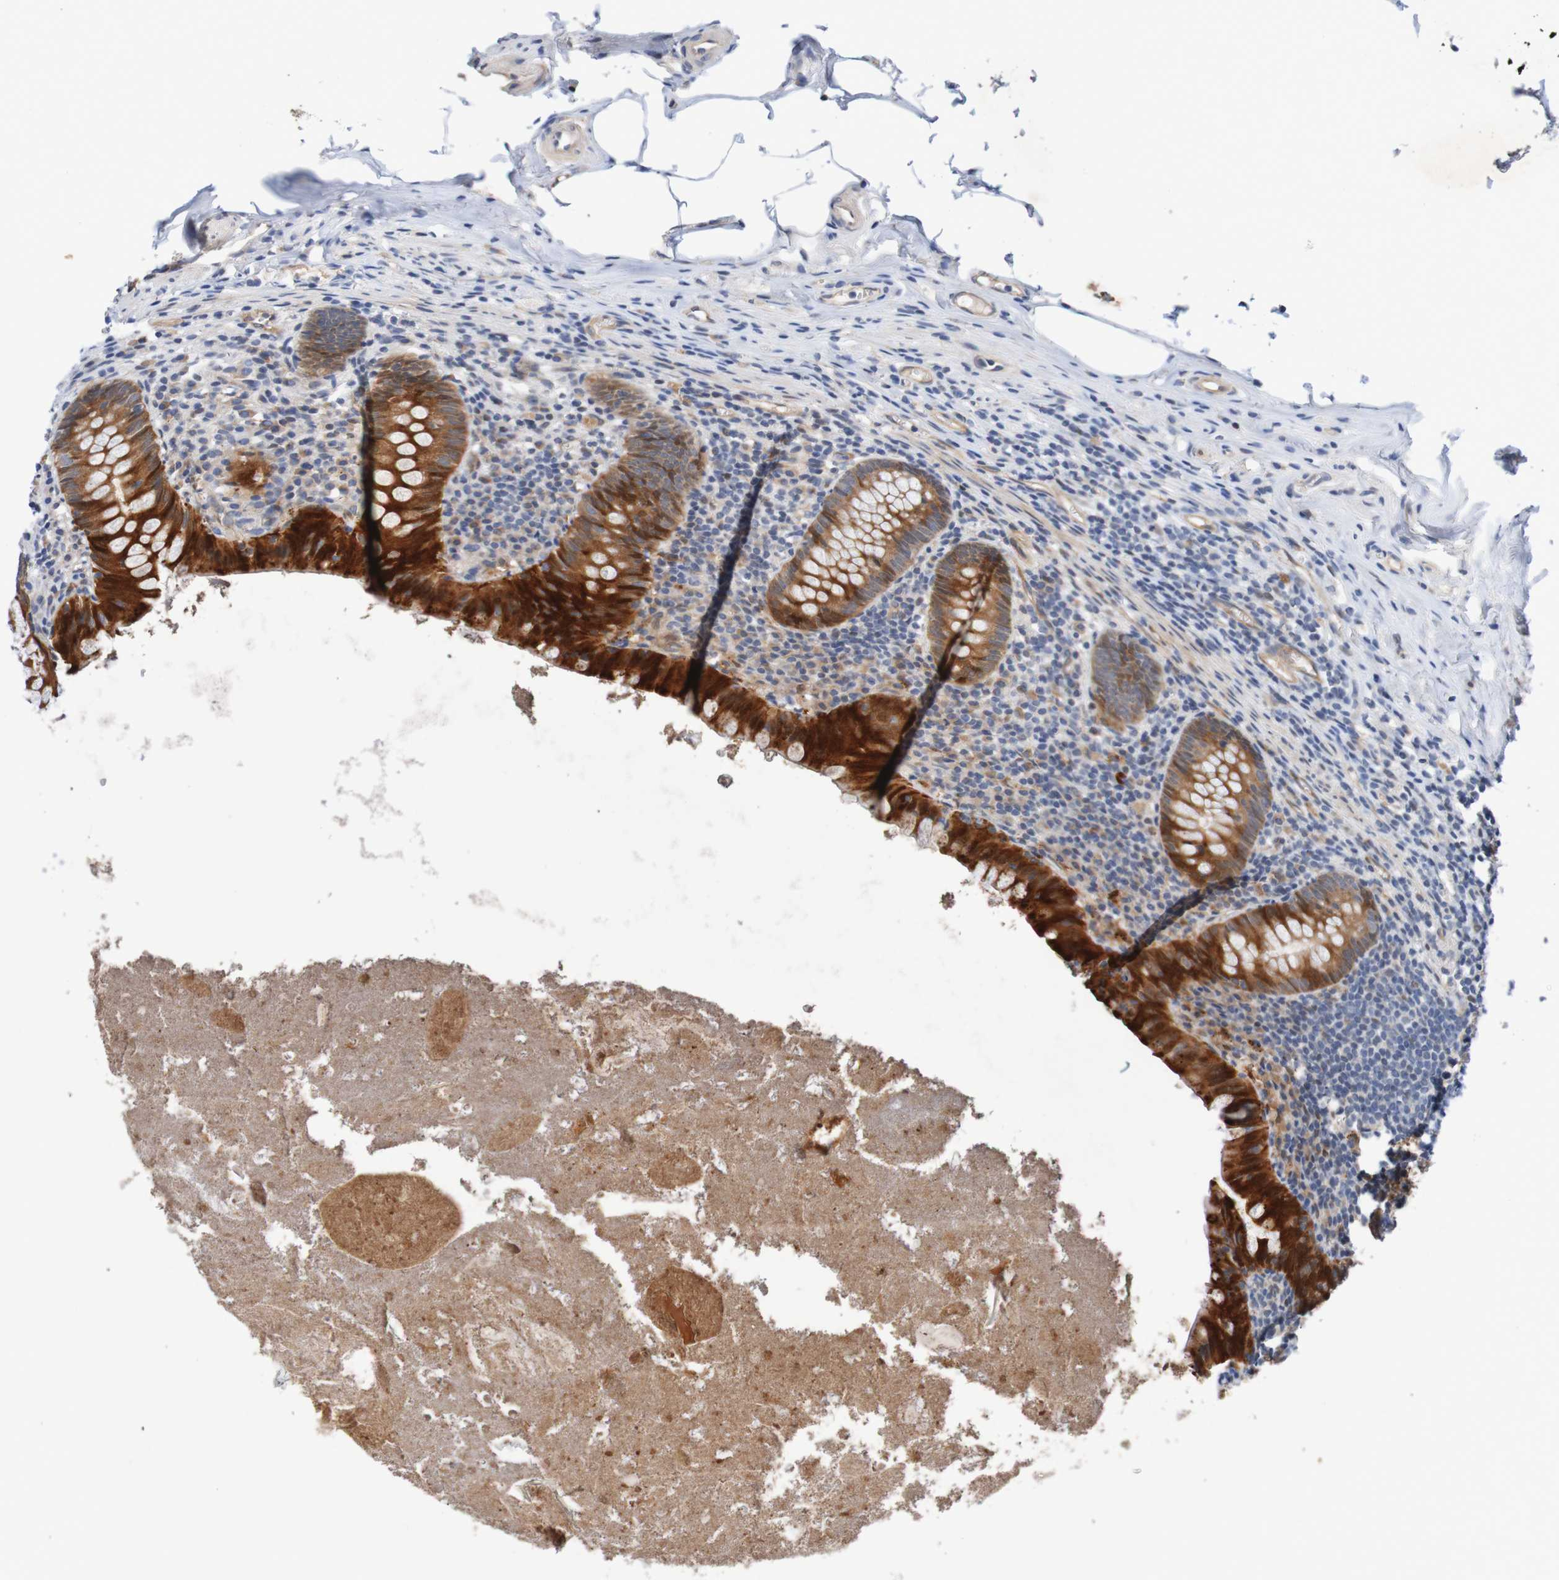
{"staining": {"intensity": "strong", "quantity": ">75%", "location": "cytoplasmic/membranous"}, "tissue": "appendix", "cell_type": "Glandular cells", "image_type": "normal", "snomed": [{"axis": "morphology", "description": "Normal tissue, NOS"}, {"axis": "topography", "description": "Appendix"}], "caption": "Immunohistochemical staining of unremarkable appendix shows high levels of strong cytoplasmic/membranous staining in approximately >75% of glandular cells.", "gene": "CPED1", "patient": {"sex": "male", "age": 52}}